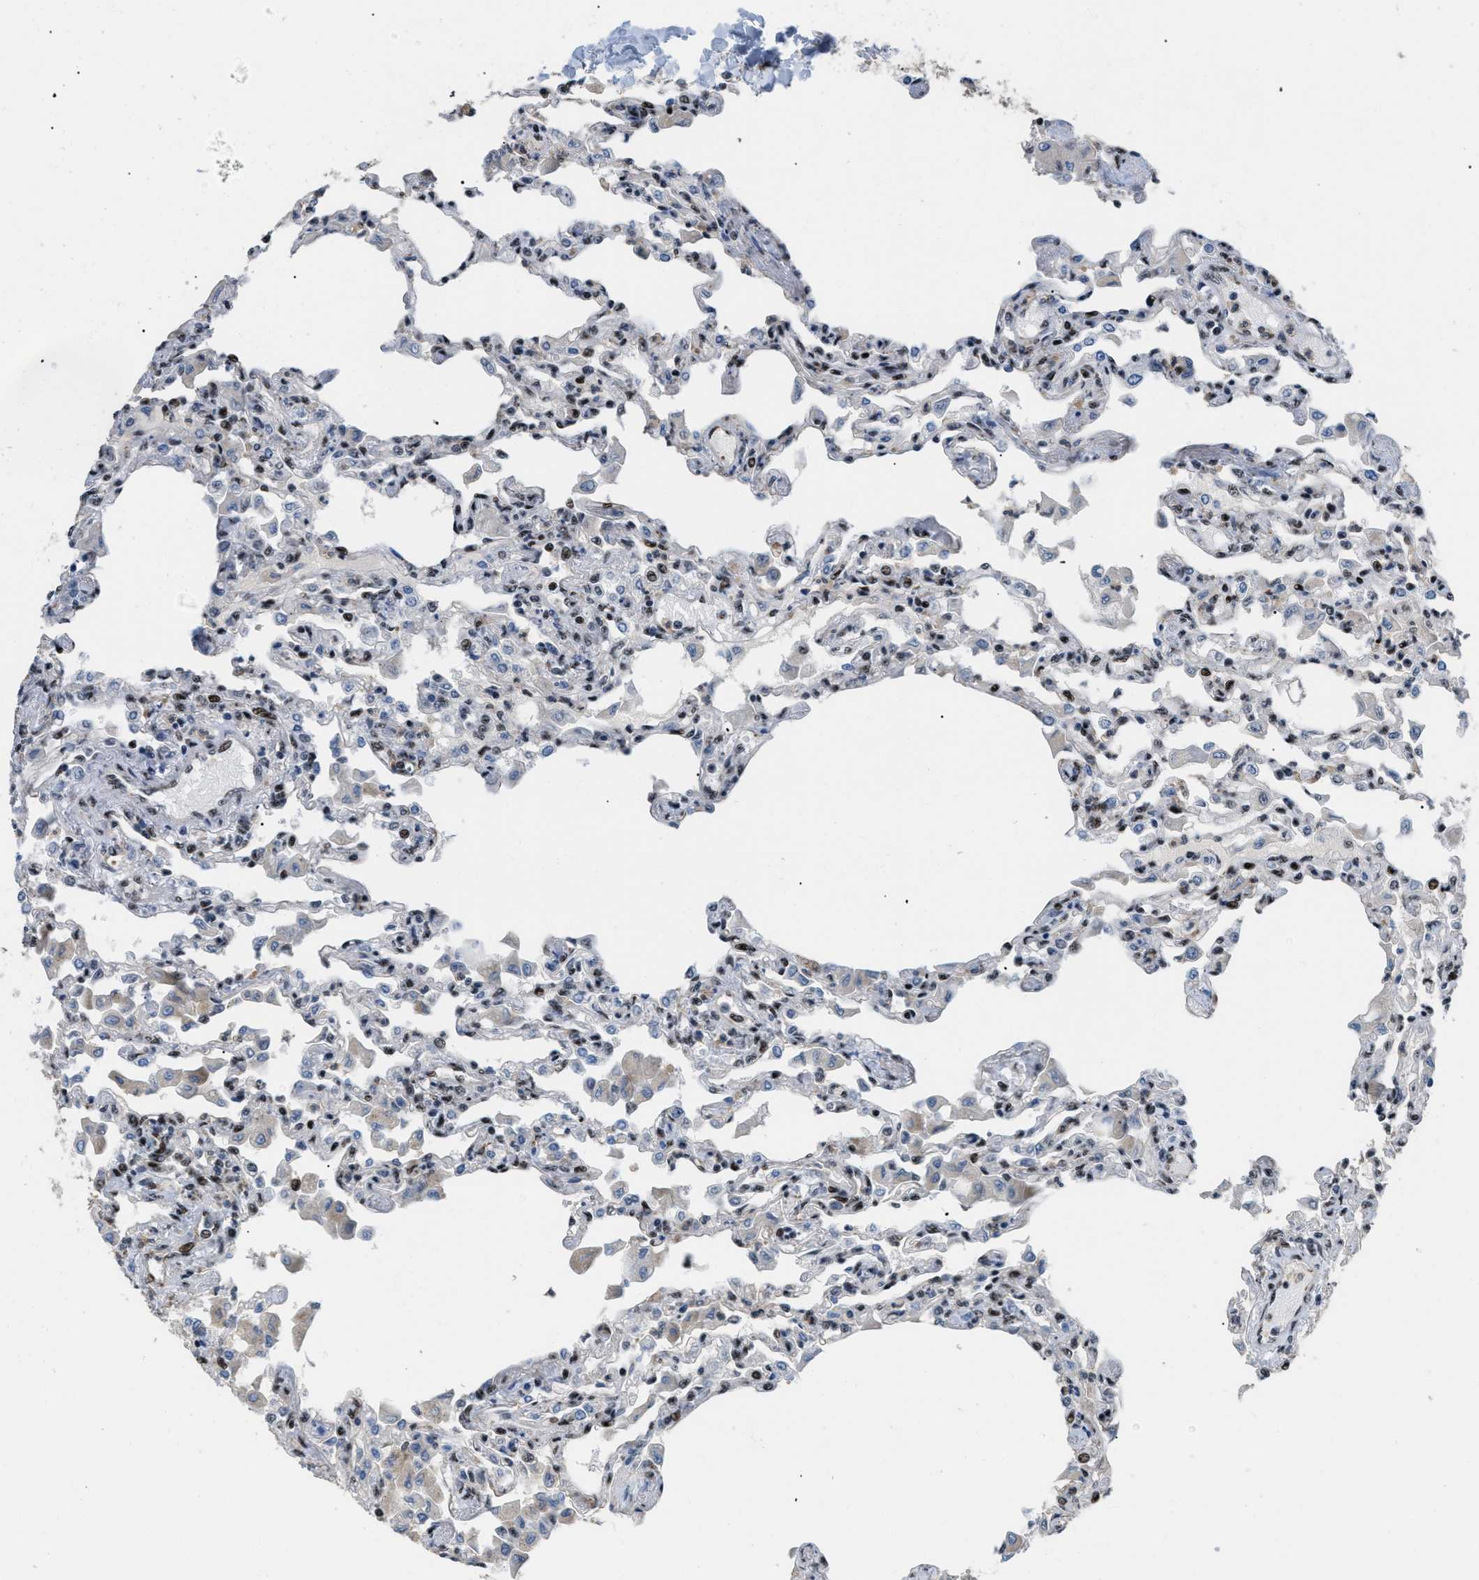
{"staining": {"intensity": "moderate", "quantity": "25%-75%", "location": "nuclear"}, "tissue": "lung", "cell_type": "Alveolar cells", "image_type": "normal", "snomed": [{"axis": "morphology", "description": "Normal tissue, NOS"}, {"axis": "topography", "description": "Bronchus"}, {"axis": "topography", "description": "Lung"}], "caption": "A brown stain highlights moderate nuclear expression of a protein in alveolar cells of normal lung.", "gene": "CDR2", "patient": {"sex": "female", "age": 49}}